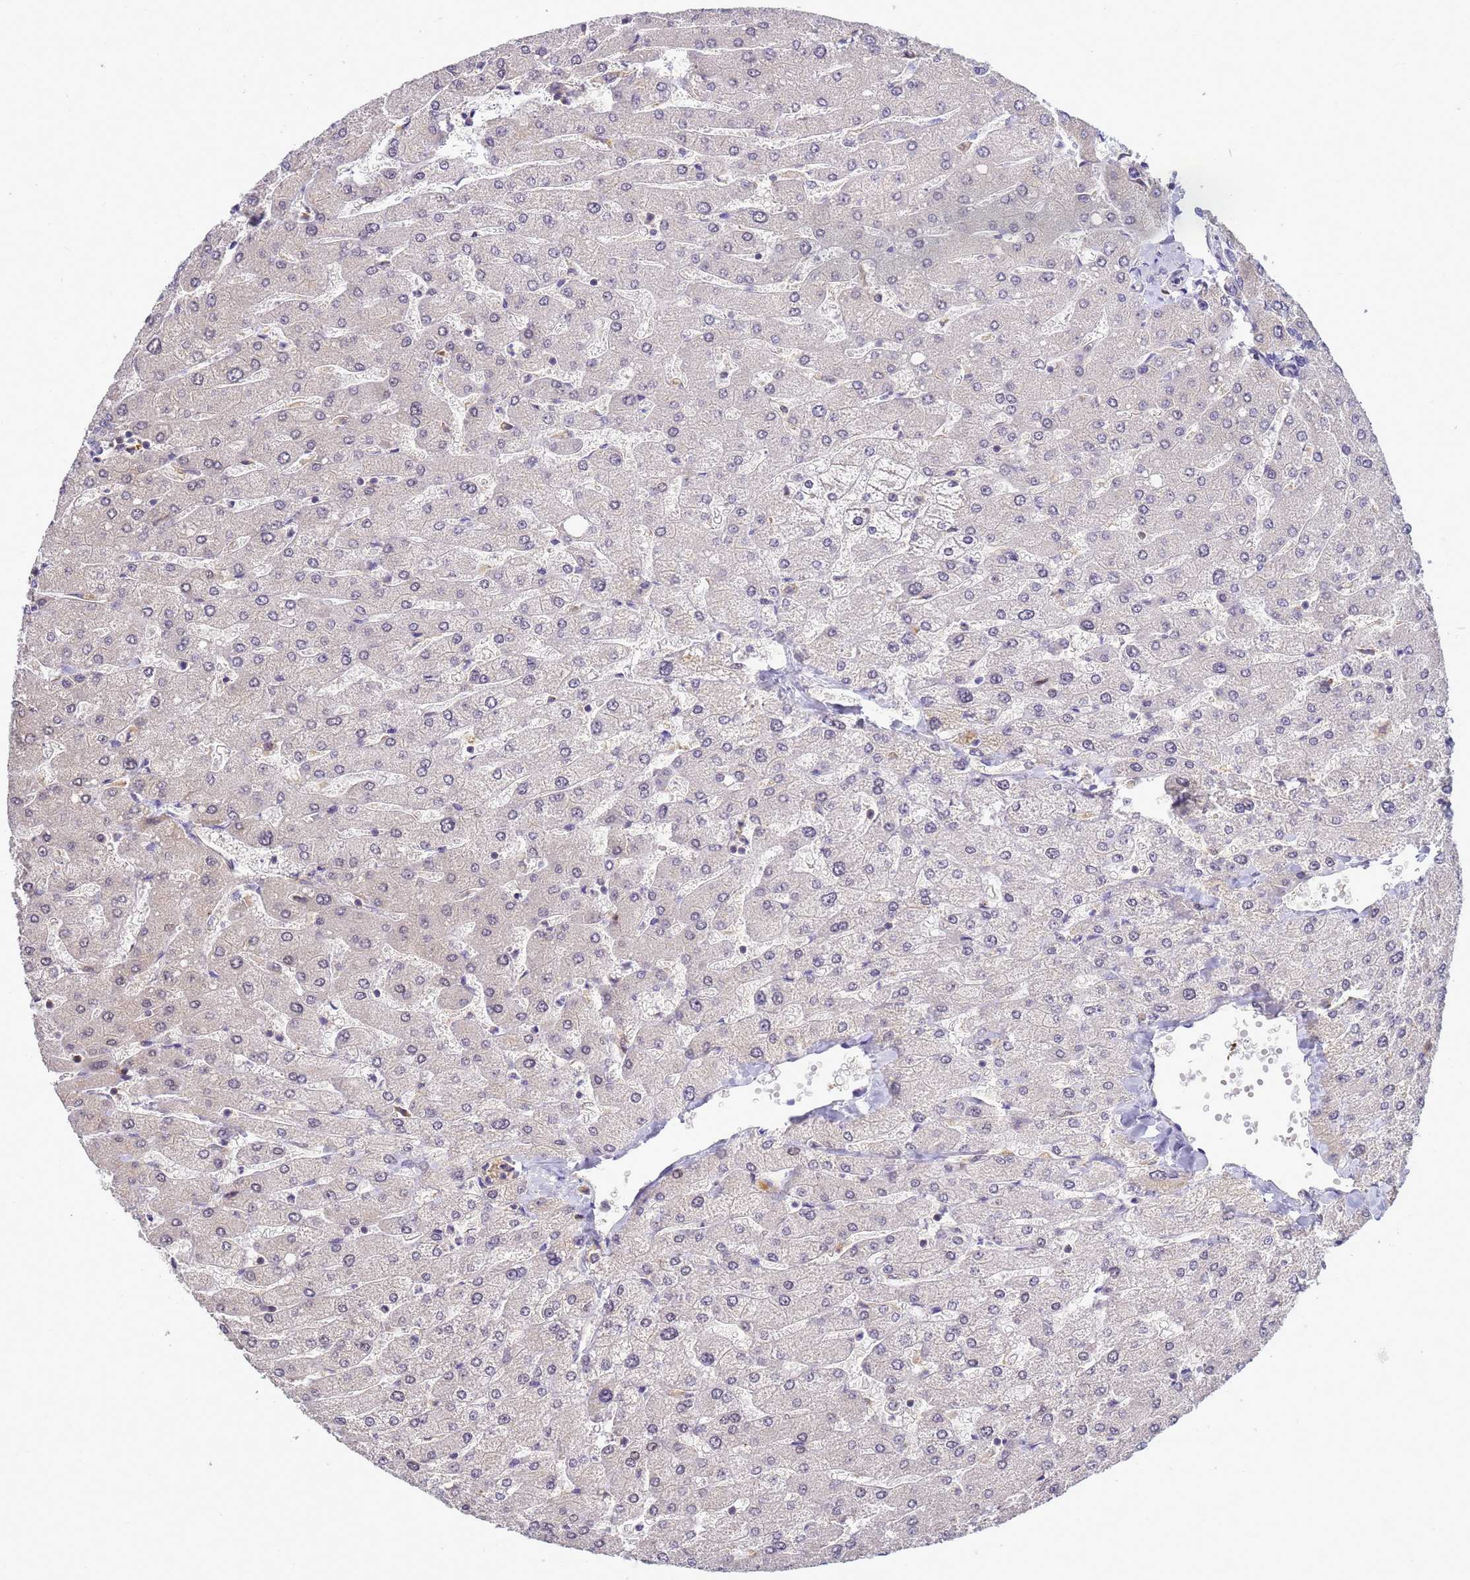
{"staining": {"intensity": "negative", "quantity": "none", "location": "none"}, "tissue": "liver", "cell_type": "Cholangiocytes", "image_type": "normal", "snomed": [{"axis": "morphology", "description": "Normal tissue, NOS"}, {"axis": "topography", "description": "Liver"}], "caption": "Immunohistochemistry (IHC) micrograph of unremarkable human liver stained for a protein (brown), which reveals no staining in cholangiocytes. The staining was performed using DAB (3,3'-diaminobenzidine) to visualize the protein expression in brown, while the nuclei were stained in blue with hematoxylin (Magnification: 20x).", "gene": "TMEM74B", "patient": {"sex": "male", "age": 55}}